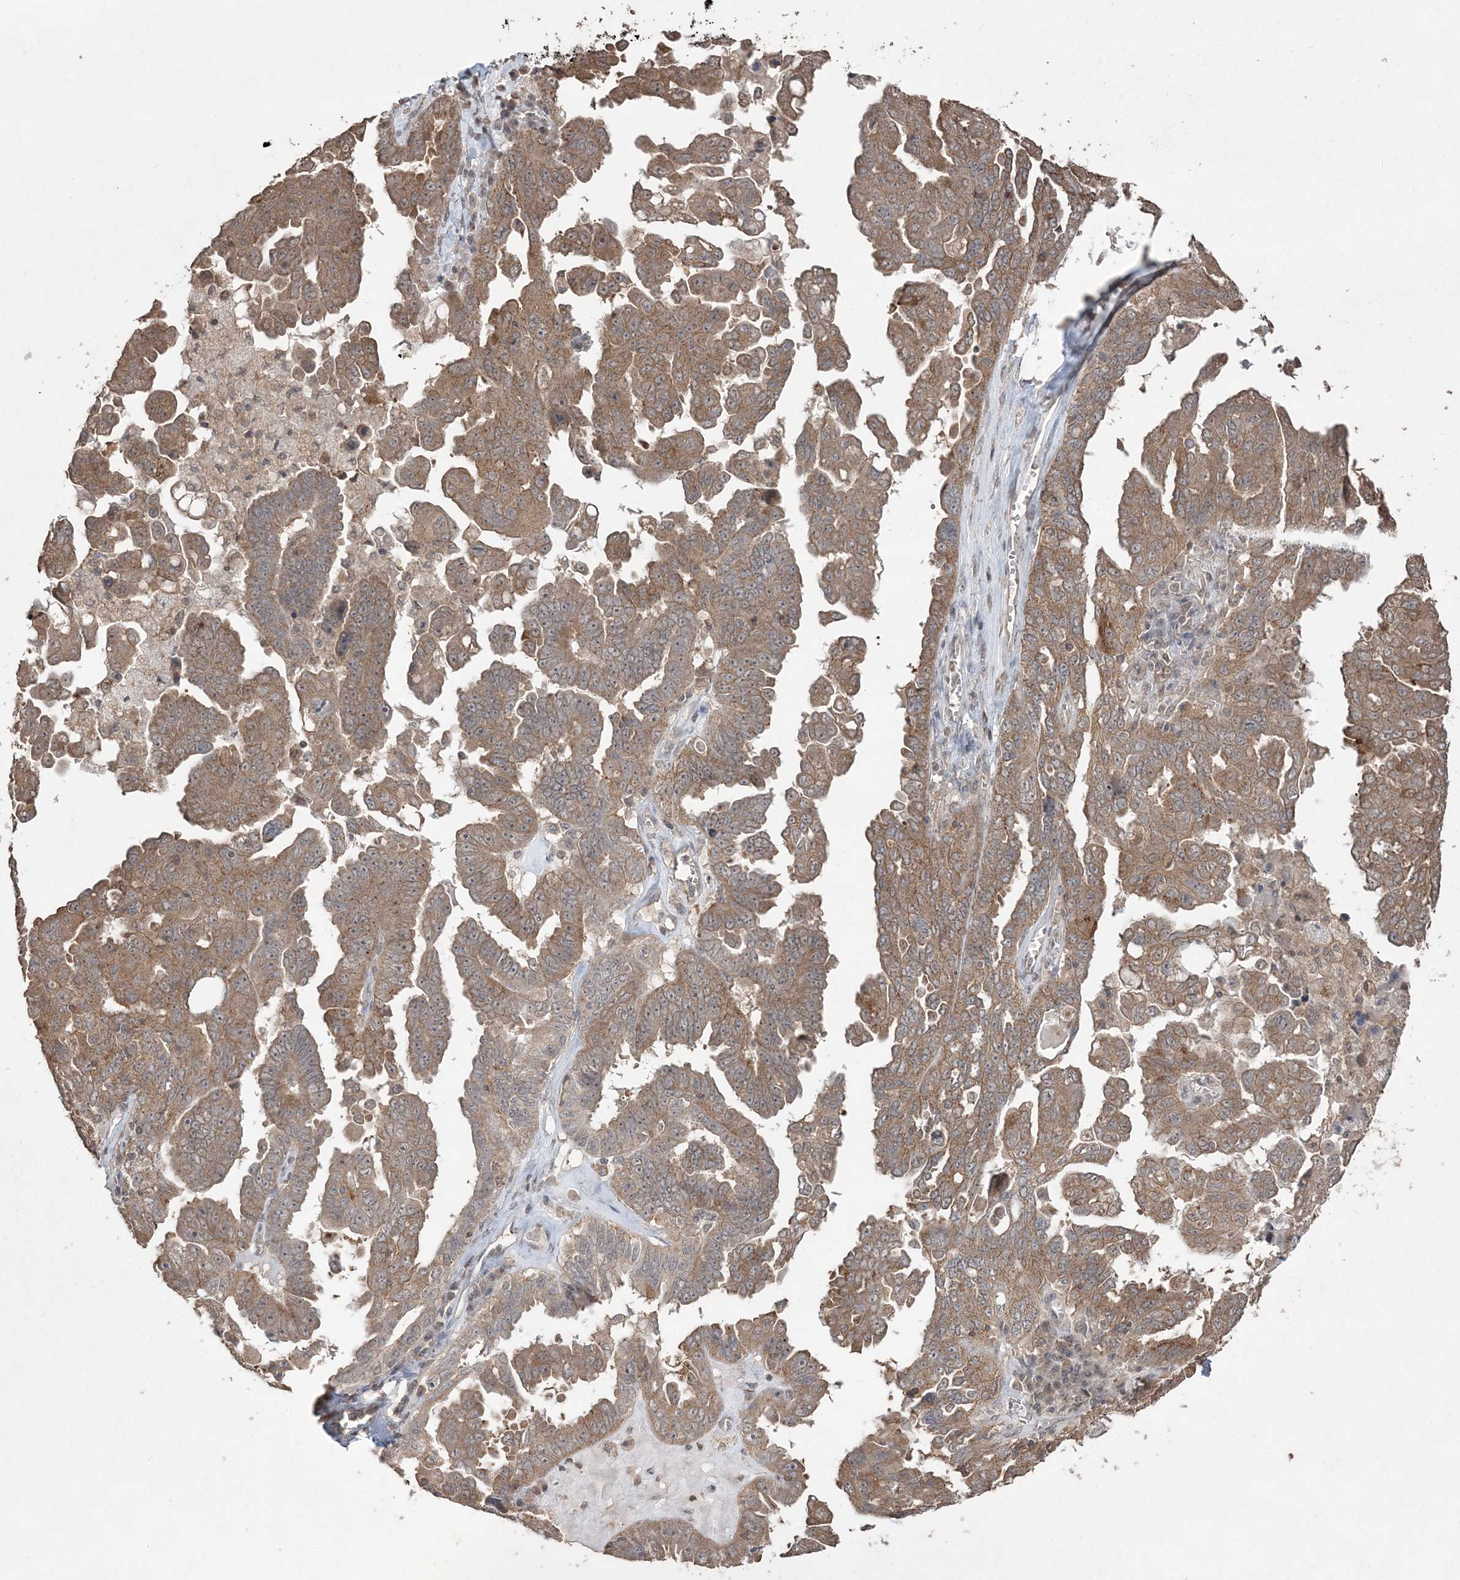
{"staining": {"intensity": "moderate", "quantity": ">75%", "location": "cytoplasmic/membranous"}, "tissue": "ovarian cancer", "cell_type": "Tumor cells", "image_type": "cancer", "snomed": [{"axis": "morphology", "description": "Carcinoma, endometroid"}, {"axis": "topography", "description": "Ovary"}], "caption": "Tumor cells exhibit medium levels of moderate cytoplasmic/membranous positivity in about >75% of cells in endometroid carcinoma (ovarian).", "gene": "EHHADH", "patient": {"sex": "female", "age": 62}}